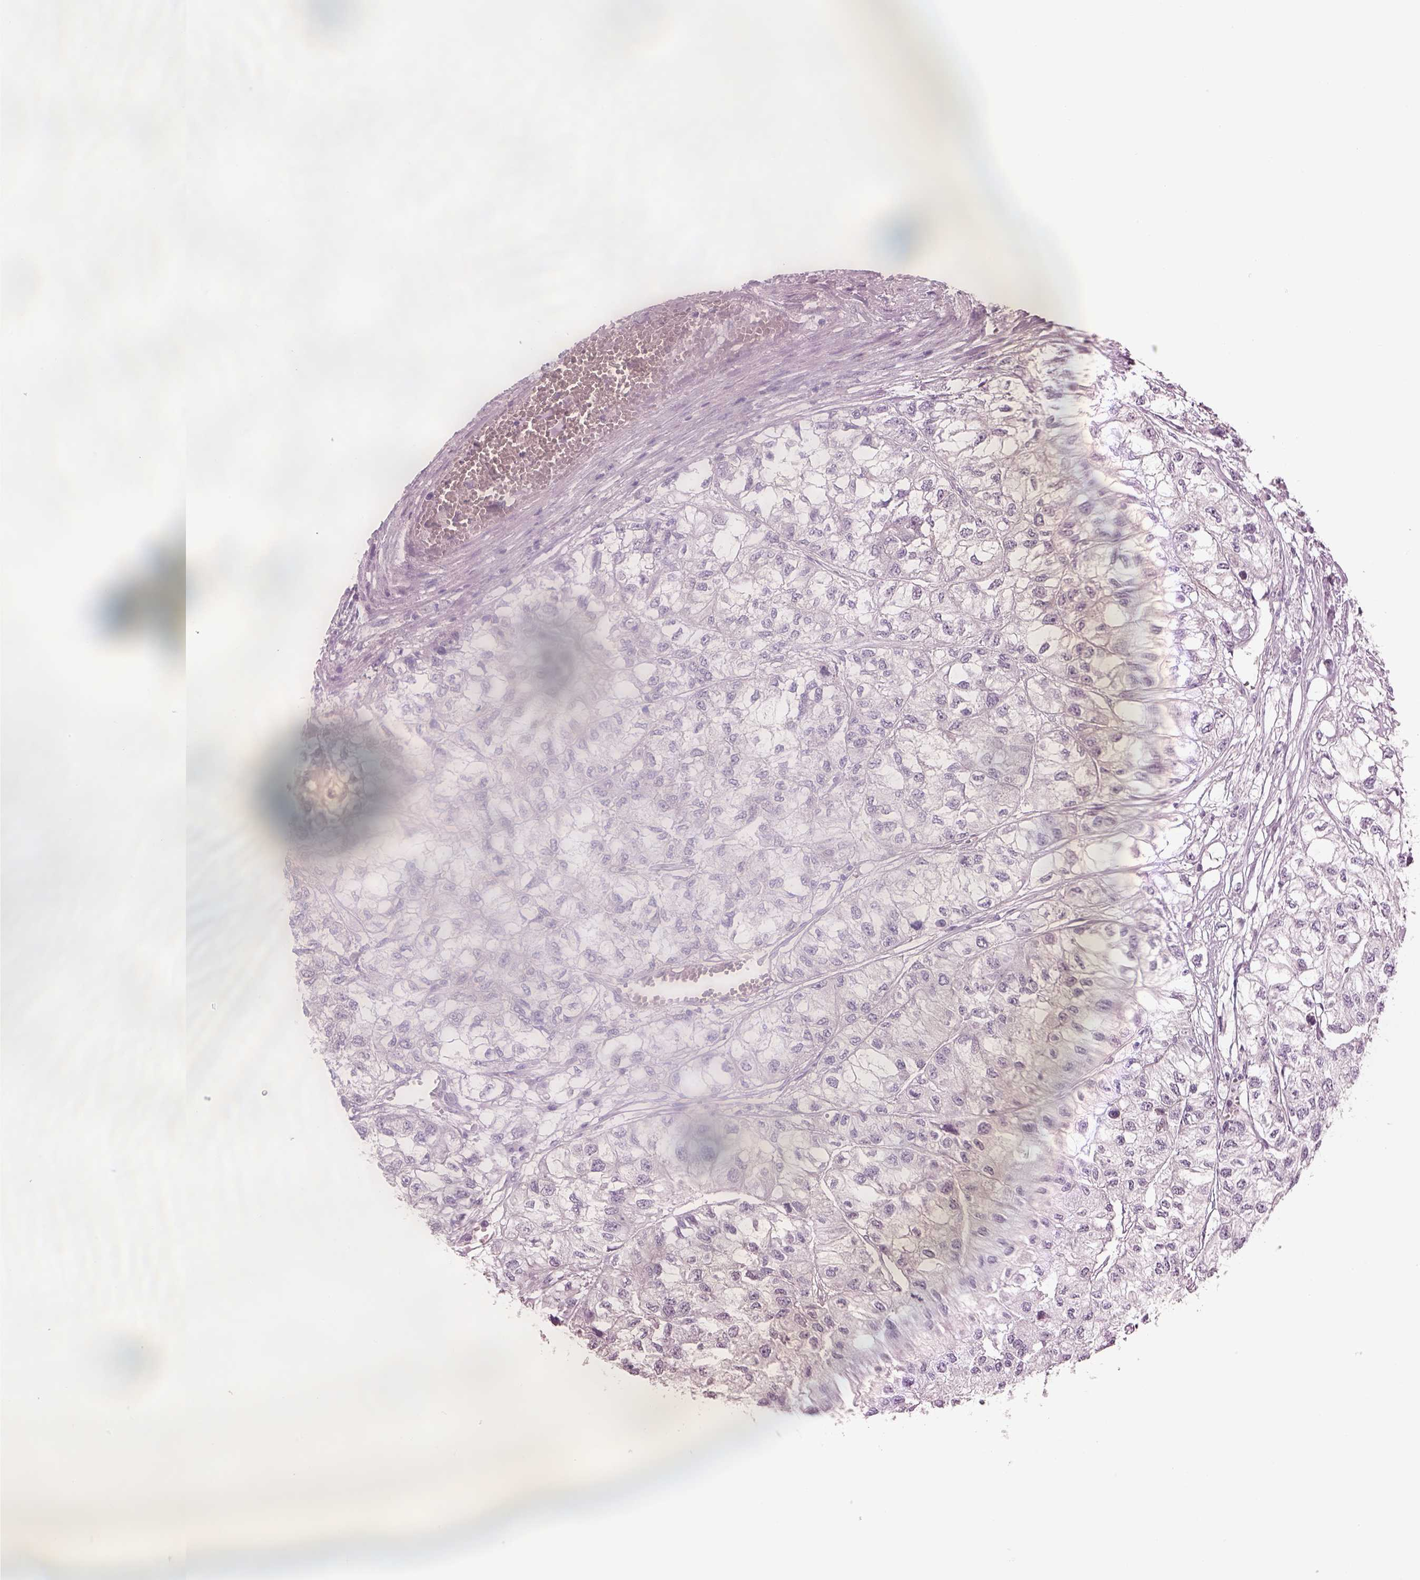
{"staining": {"intensity": "negative", "quantity": "none", "location": "none"}, "tissue": "renal cancer", "cell_type": "Tumor cells", "image_type": "cancer", "snomed": [{"axis": "morphology", "description": "Adenocarcinoma, NOS"}, {"axis": "topography", "description": "Kidney"}], "caption": "This photomicrograph is of renal cancer (adenocarcinoma) stained with immunohistochemistry (IHC) to label a protein in brown with the nuclei are counter-stained blue. There is no positivity in tumor cells.", "gene": "CSH1", "patient": {"sex": "male", "age": 56}}